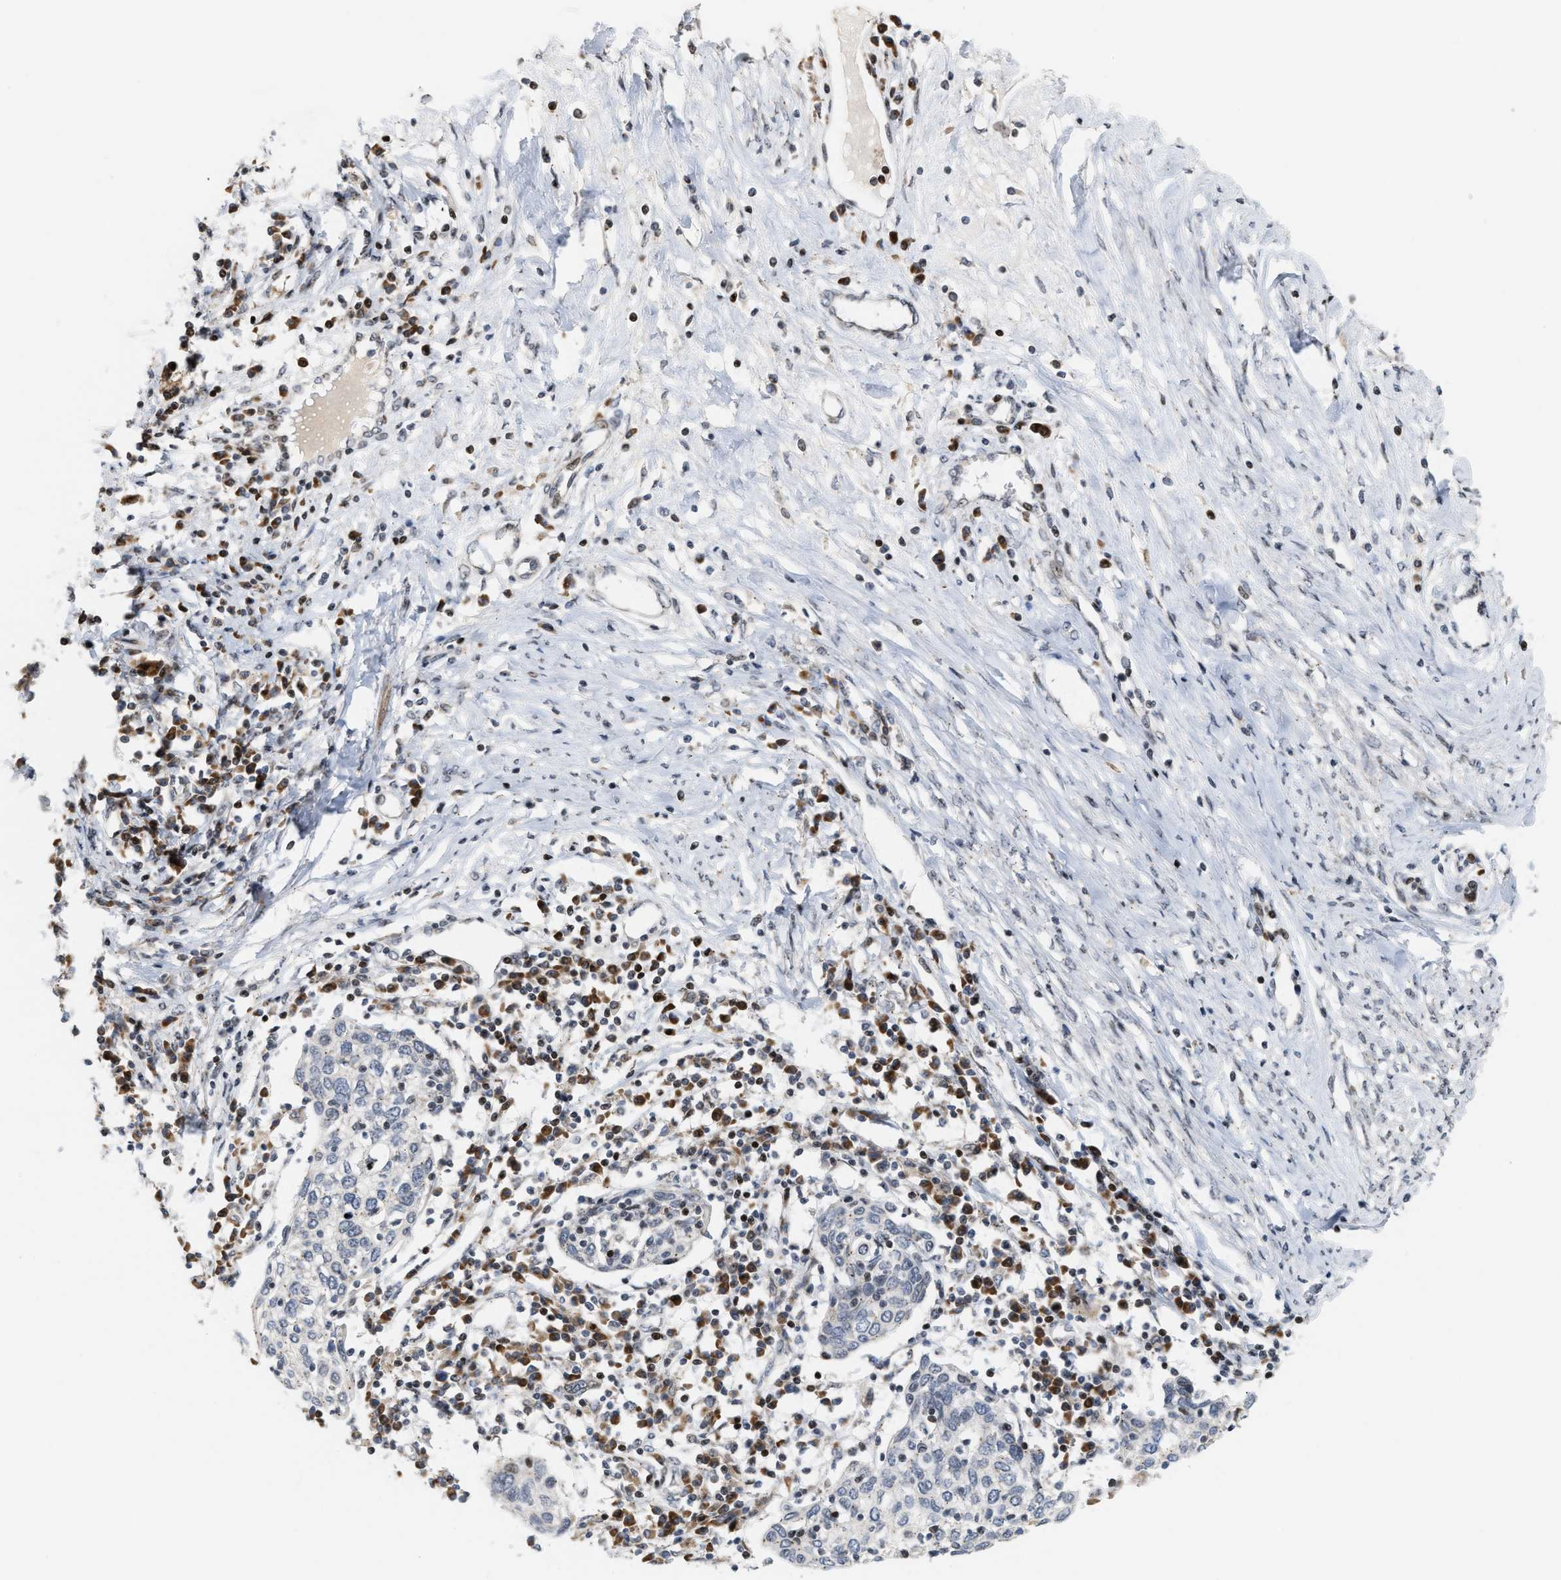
{"staining": {"intensity": "negative", "quantity": "none", "location": "none"}, "tissue": "cervical cancer", "cell_type": "Tumor cells", "image_type": "cancer", "snomed": [{"axis": "morphology", "description": "Squamous cell carcinoma, NOS"}, {"axis": "topography", "description": "Cervix"}], "caption": "There is no significant expression in tumor cells of cervical squamous cell carcinoma.", "gene": "PDZD2", "patient": {"sex": "female", "age": 40}}